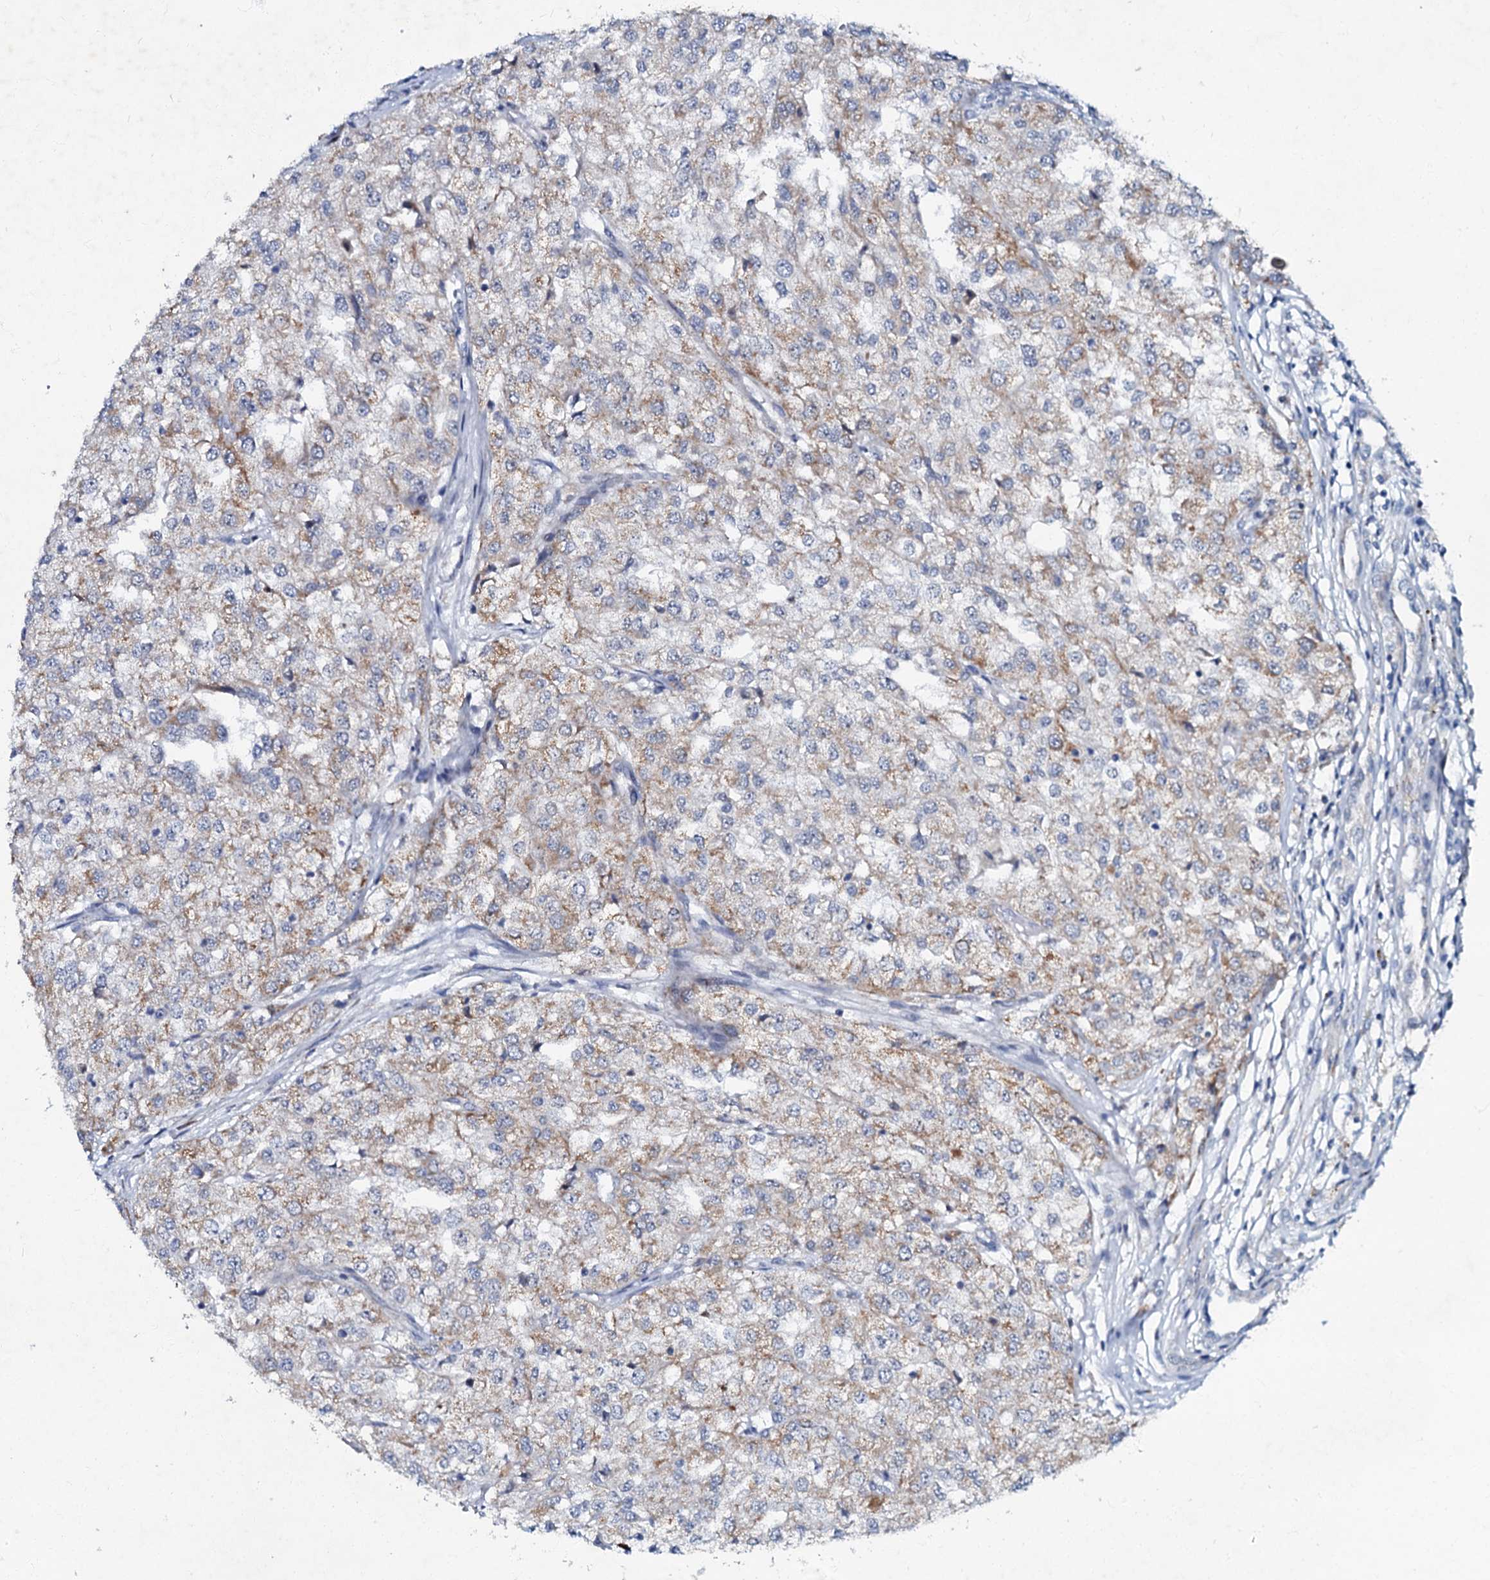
{"staining": {"intensity": "weak", "quantity": ">75%", "location": "cytoplasmic/membranous"}, "tissue": "renal cancer", "cell_type": "Tumor cells", "image_type": "cancer", "snomed": [{"axis": "morphology", "description": "Adenocarcinoma, NOS"}, {"axis": "topography", "description": "Kidney"}], "caption": "Adenocarcinoma (renal) stained with DAB (3,3'-diaminobenzidine) immunohistochemistry shows low levels of weak cytoplasmic/membranous expression in approximately >75% of tumor cells.", "gene": "MRPL51", "patient": {"sex": "female", "age": 54}}